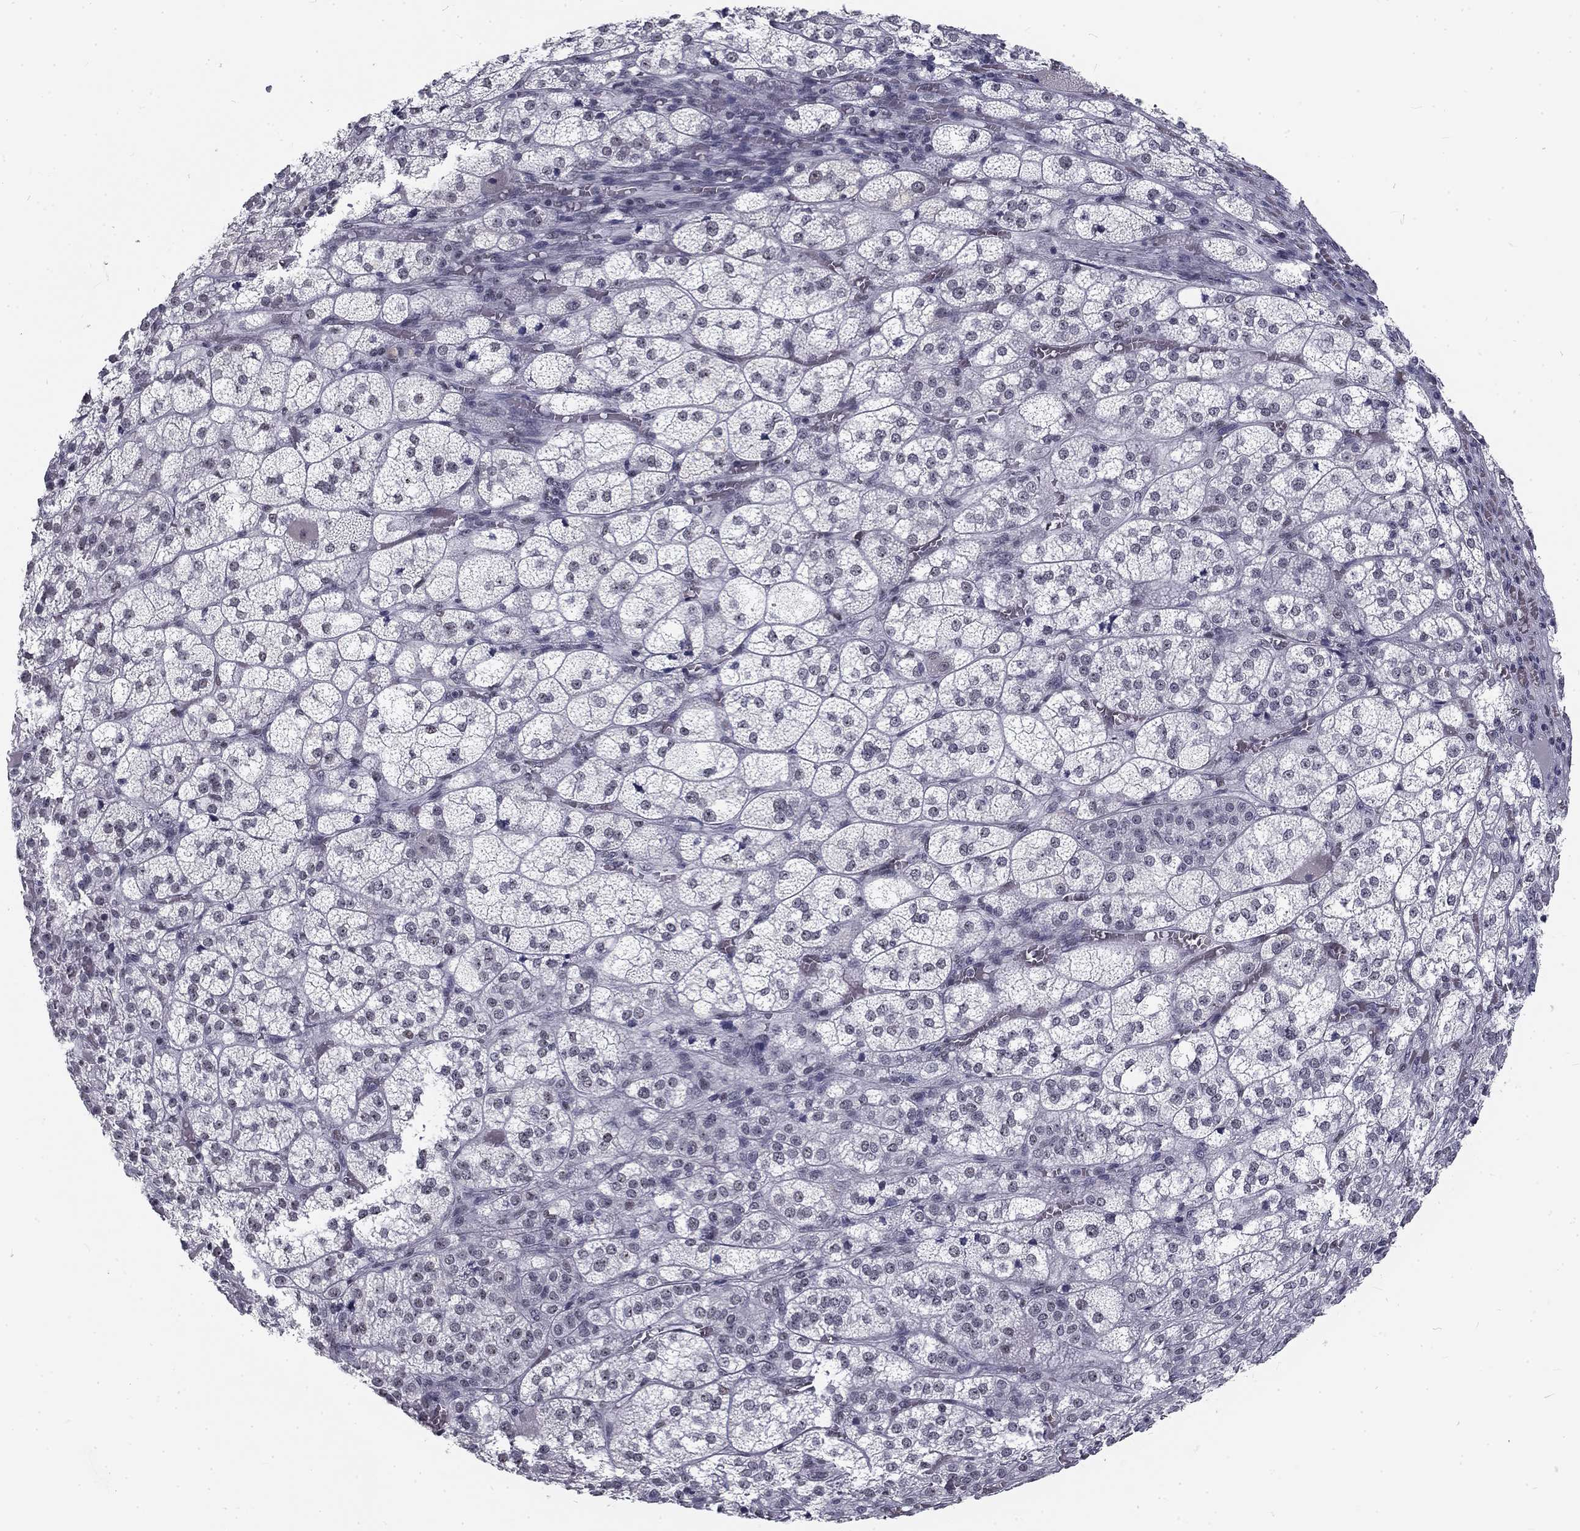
{"staining": {"intensity": "negative", "quantity": "none", "location": "none"}, "tissue": "adrenal gland", "cell_type": "Glandular cells", "image_type": "normal", "snomed": [{"axis": "morphology", "description": "Normal tissue, NOS"}, {"axis": "topography", "description": "Adrenal gland"}], "caption": "Immunohistochemistry (IHC) of unremarkable adrenal gland exhibits no expression in glandular cells. Brightfield microscopy of immunohistochemistry (IHC) stained with DAB (3,3'-diaminobenzidine) (brown) and hematoxylin (blue), captured at high magnification.", "gene": "SNORC", "patient": {"sex": "female", "age": 60}}